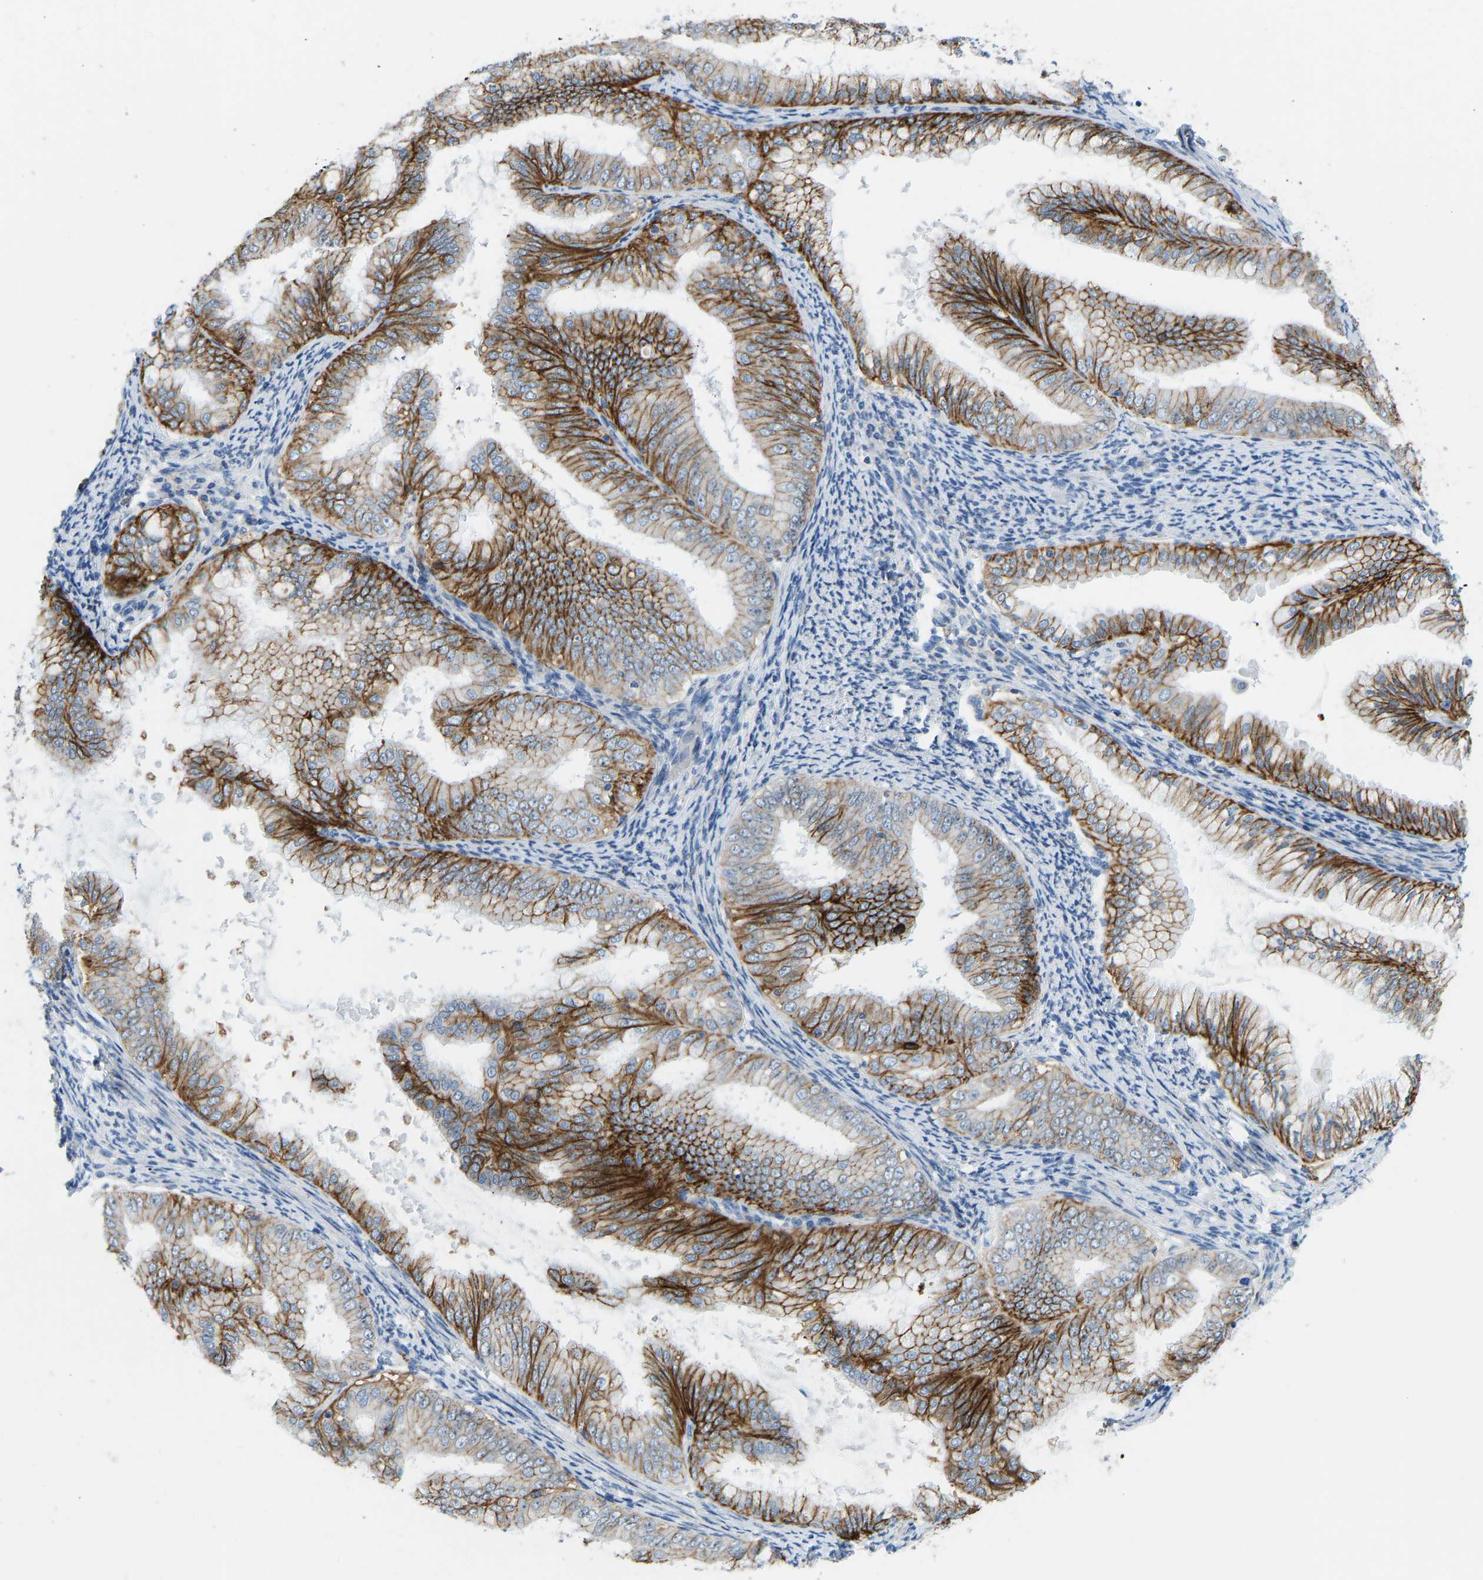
{"staining": {"intensity": "strong", "quantity": ">75%", "location": "cytoplasmic/membranous"}, "tissue": "endometrial cancer", "cell_type": "Tumor cells", "image_type": "cancer", "snomed": [{"axis": "morphology", "description": "Adenocarcinoma, NOS"}, {"axis": "topography", "description": "Endometrium"}], "caption": "Immunohistochemistry histopathology image of neoplastic tissue: human endometrial cancer (adenocarcinoma) stained using immunohistochemistry demonstrates high levels of strong protein expression localized specifically in the cytoplasmic/membranous of tumor cells, appearing as a cytoplasmic/membranous brown color.", "gene": "ATP1A1", "patient": {"sex": "female", "age": 63}}